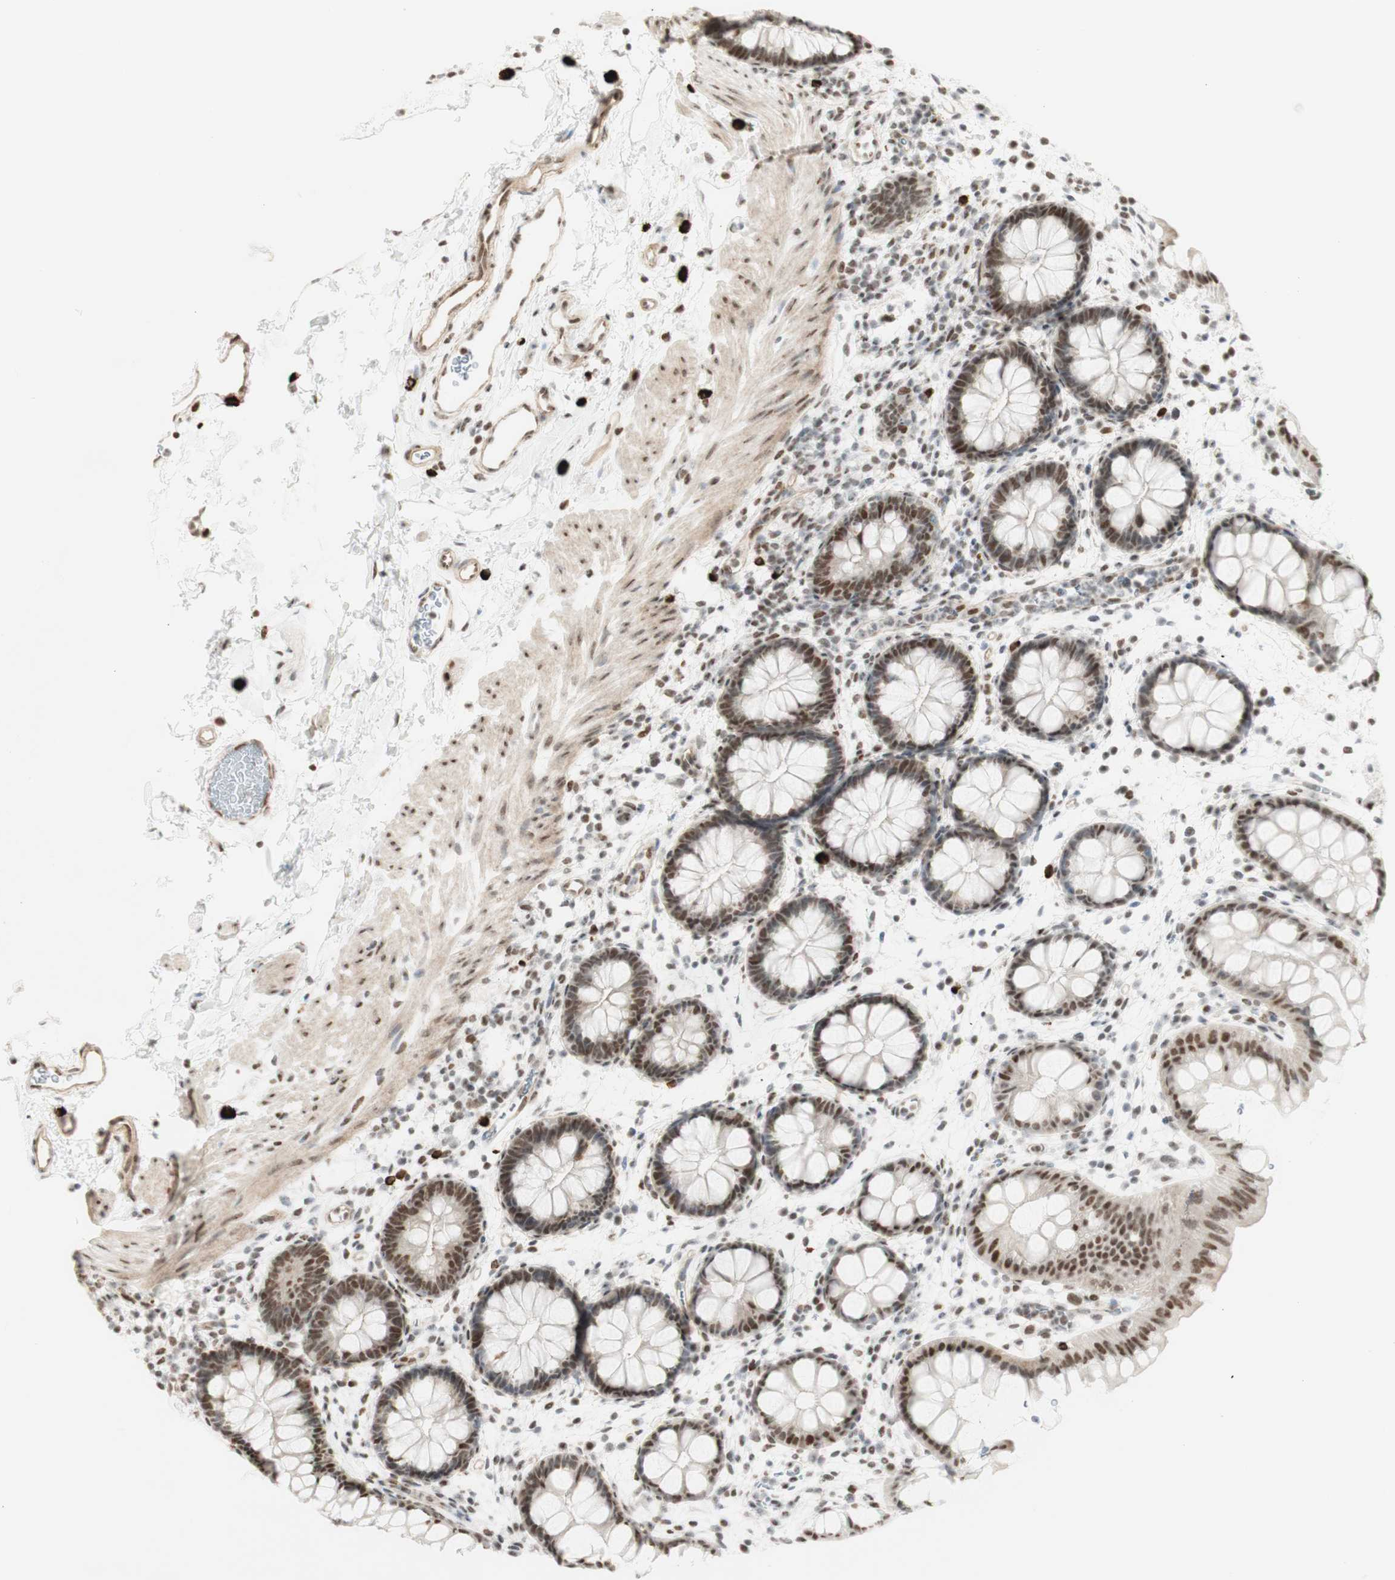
{"staining": {"intensity": "moderate", "quantity": ">75%", "location": "nuclear"}, "tissue": "rectum", "cell_type": "Glandular cells", "image_type": "normal", "snomed": [{"axis": "morphology", "description": "Normal tissue, NOS"}, {"axis": "topography", "description": "Rectum"}], "caption": "Immunohistochemistry photomicrograph of benign rectum: rectum stained using immunohistochemistry (IHC) shows medium levels of moderate protein expression localized specifically in the nuclear of glandular cells, appearing as a nuclear brown color.", "gene": "ZMYM6", "patient": {"sex": "female", "age": 24}}